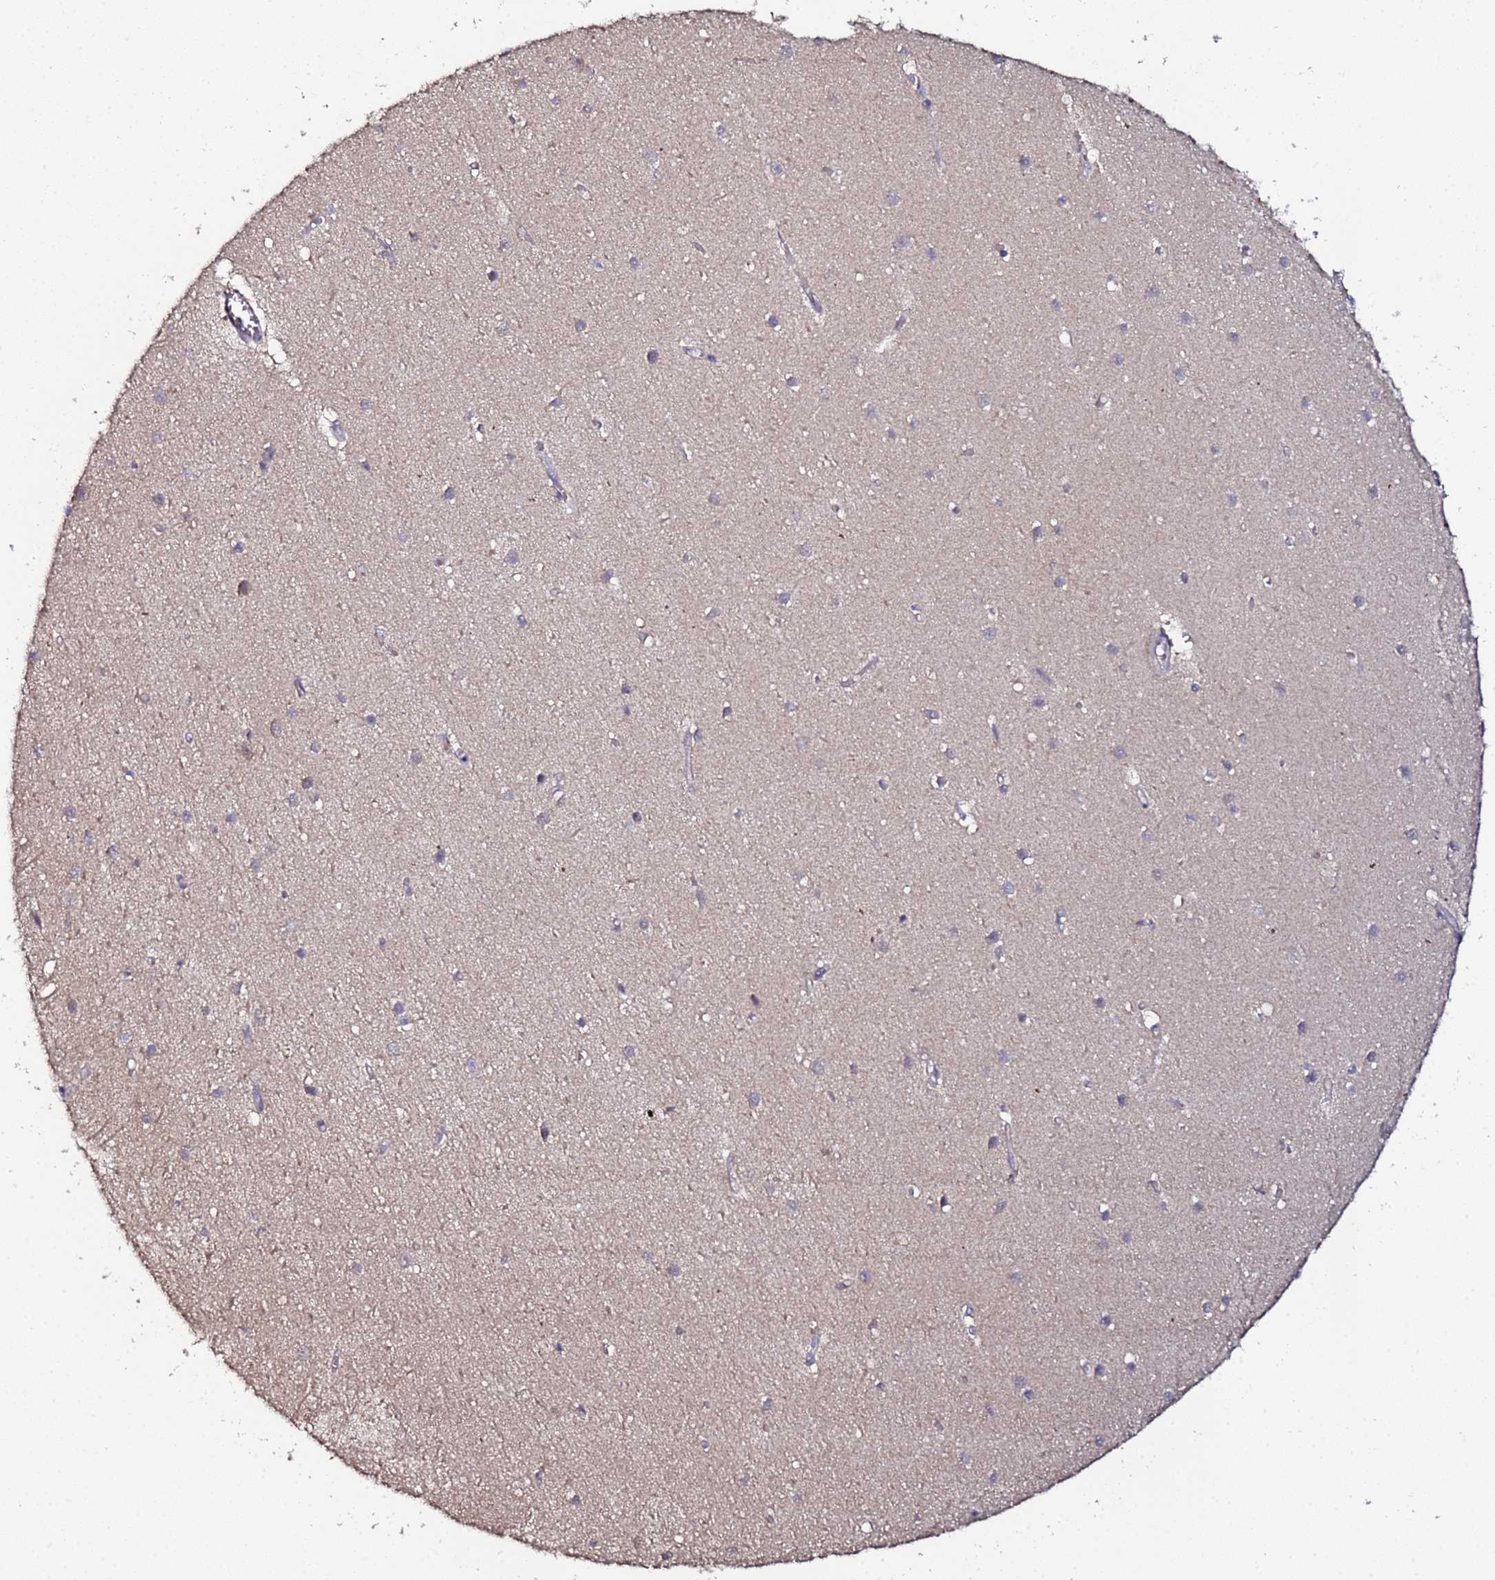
{"staining": {"intensity": "weak", "quantity": "25%-75%", "location": "cytoplasmic/membranous"}, "tissue": "cerebellum", "cell_type": "Cells in granular layer", "image_type": "normal", "snomed": [{"axis": "morphology", "description": "Normal tissue, NOS"}, {"axis": "topography", "description": "Cerebellum"}], "caption": "Benign cerebellum exhibits weak cytoplasmic/membranous expression in about 25%-75% of cells in granular layer Immunohistochemistry (ihc) stains the protein of interest in brown and the nuclei are stained blue..", "gene": "OSER1", "patient": {"sex": "male", "age": 54}}